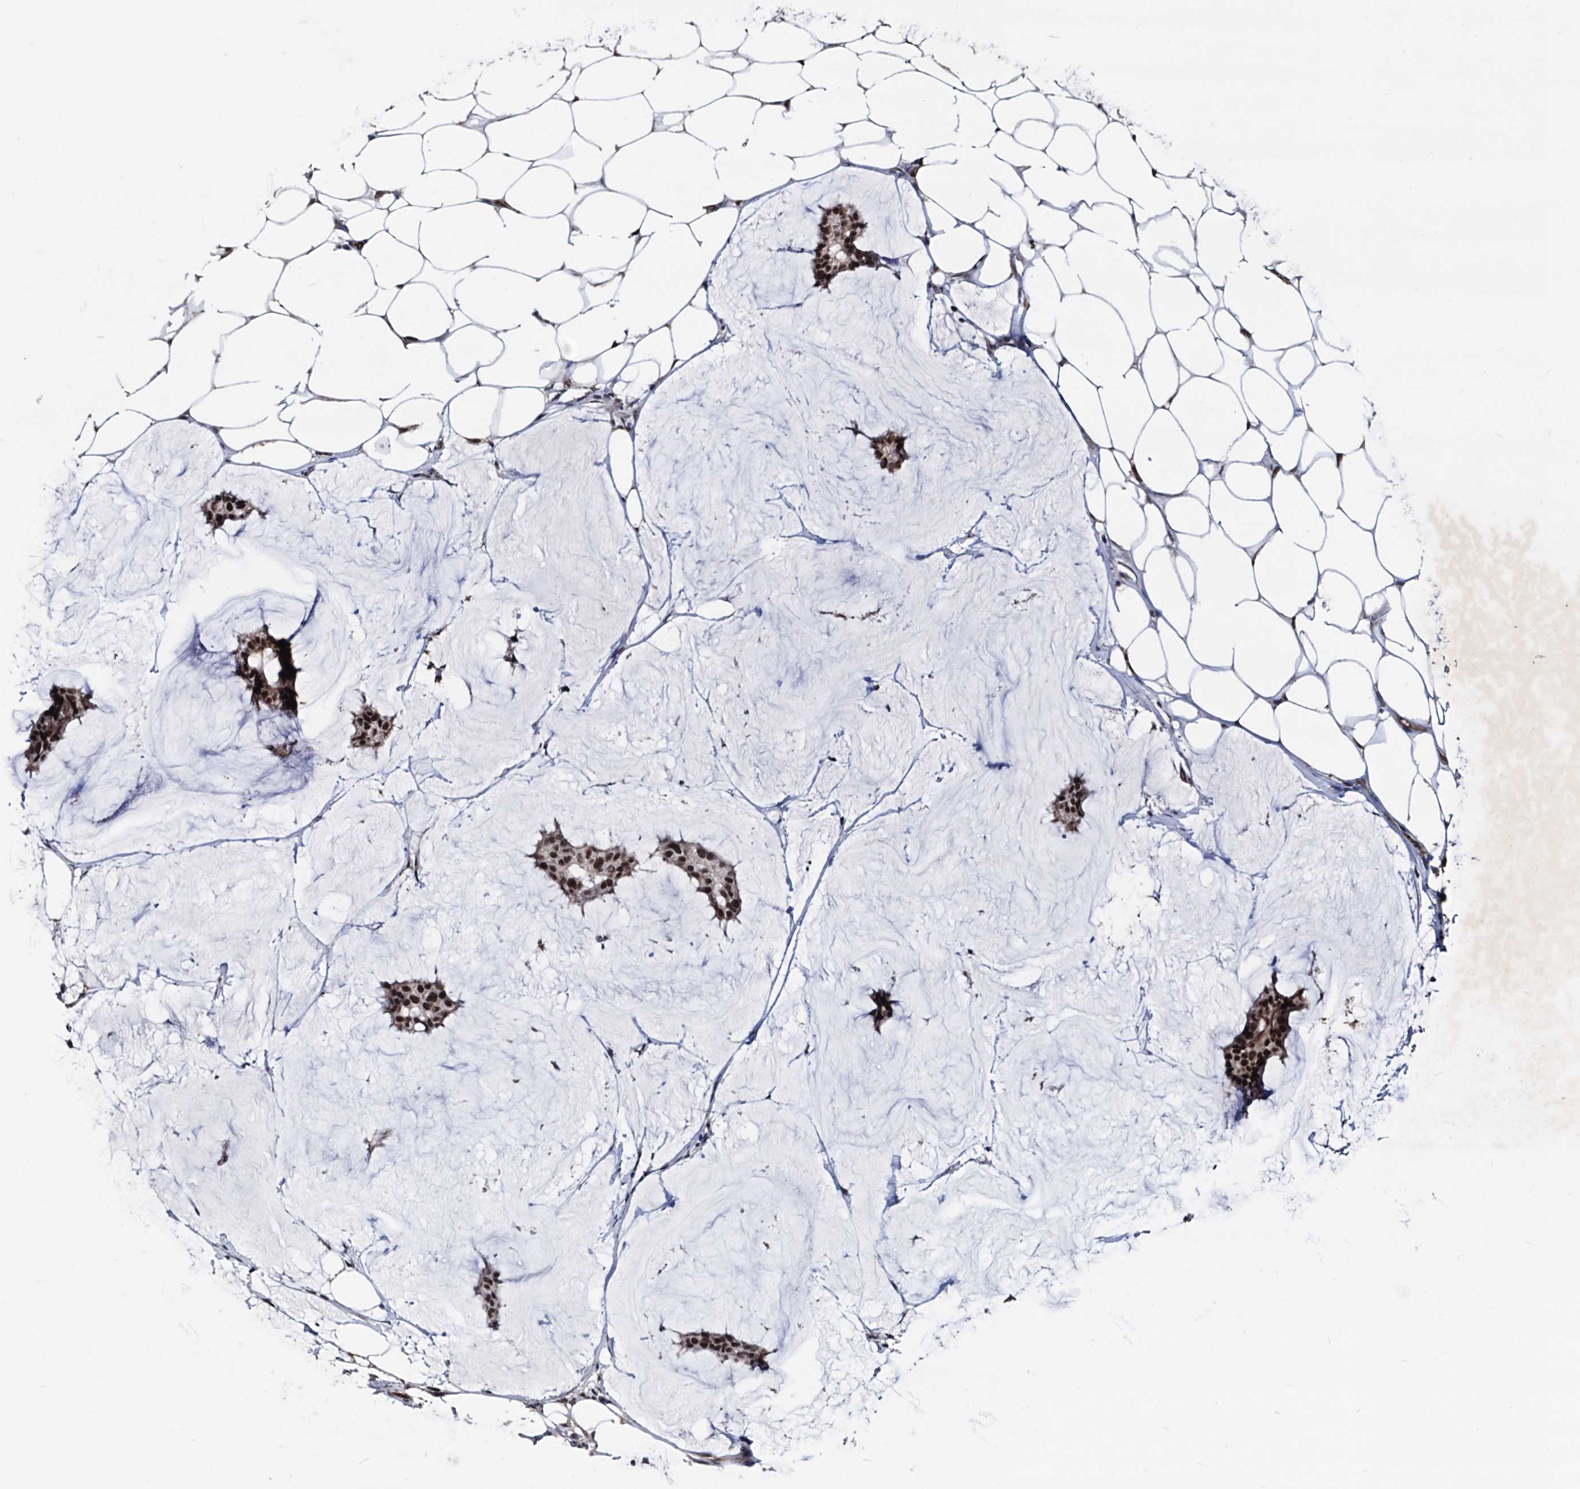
{"staining": {"intensity": "moderate", "quantity": ">75%", "location": "nuclear"}, "tissue": "breast cancer", "cell_type": "Tumor cells", "image_type": "cancer", "snomed": [{"axis": "morphology", "description": "Duct carcinoma"}, {"axis": "topography", "description": "Breast"}], "caption": "Human breast cancer stained with a protein marker shows moderate staining in tumor cells.", "gene": "GALNT11", "patient": {"sex": "female", "age": 93}}